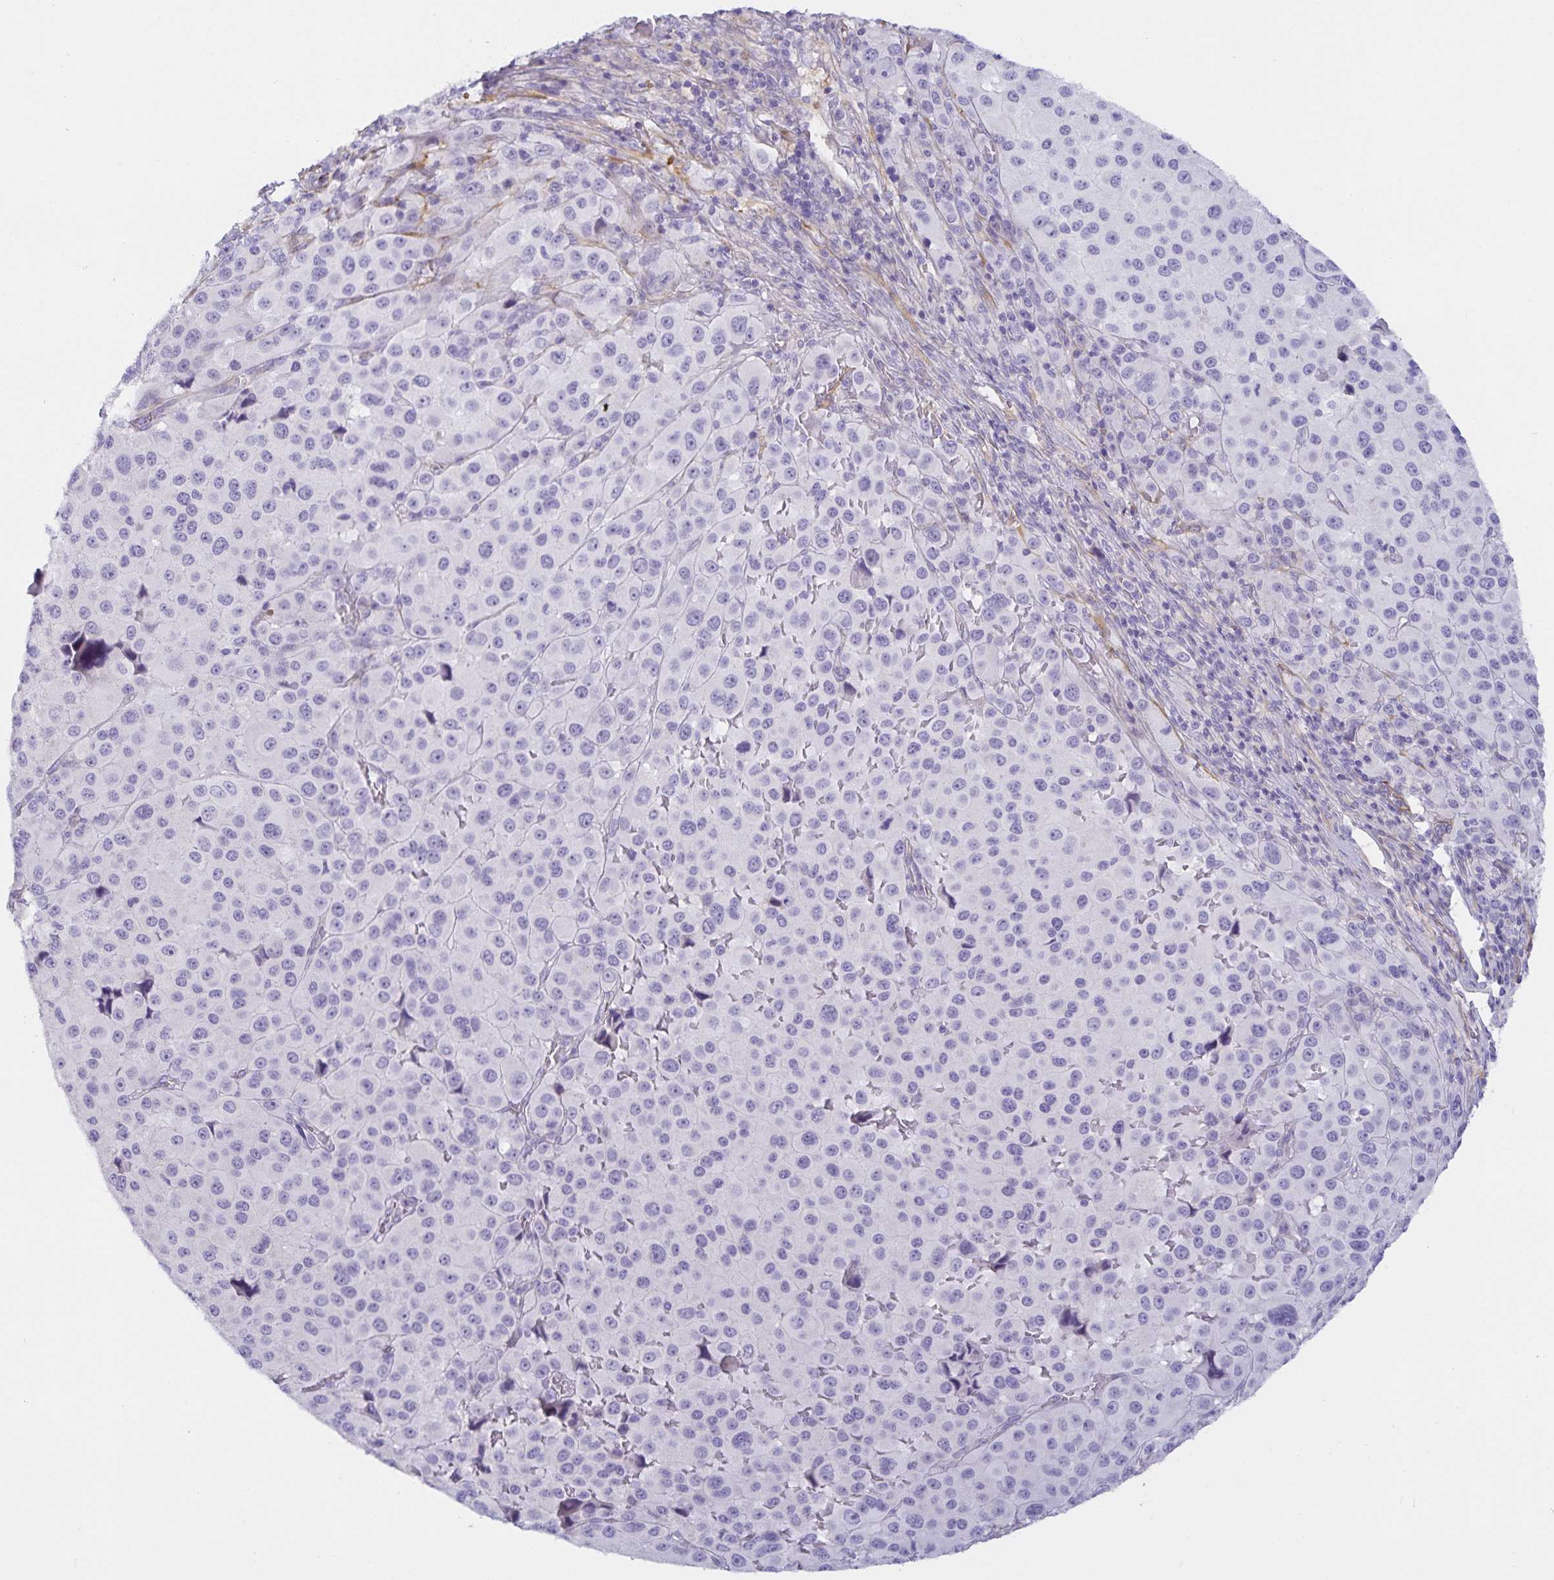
{"staining": {"intensity": "negative", "quantity": "none", "location": "none"}, "tissue": "melanoma", "cell_type": "Tumor cells", "image_type": "cancer", "snomed": [{"axis": "morphology", "description": "Malignant melanoma, Metastatic site"}, {"axis": "topography", "description": "Lymph node"}], "caption": "The immunohistochemistry (IHC) micrograph has no significant expression in tumor cells of malignant melanoma (metastatic site) tissue.", "gene": "SPAG4", "patient": {"sex": "female", "age": 65}}